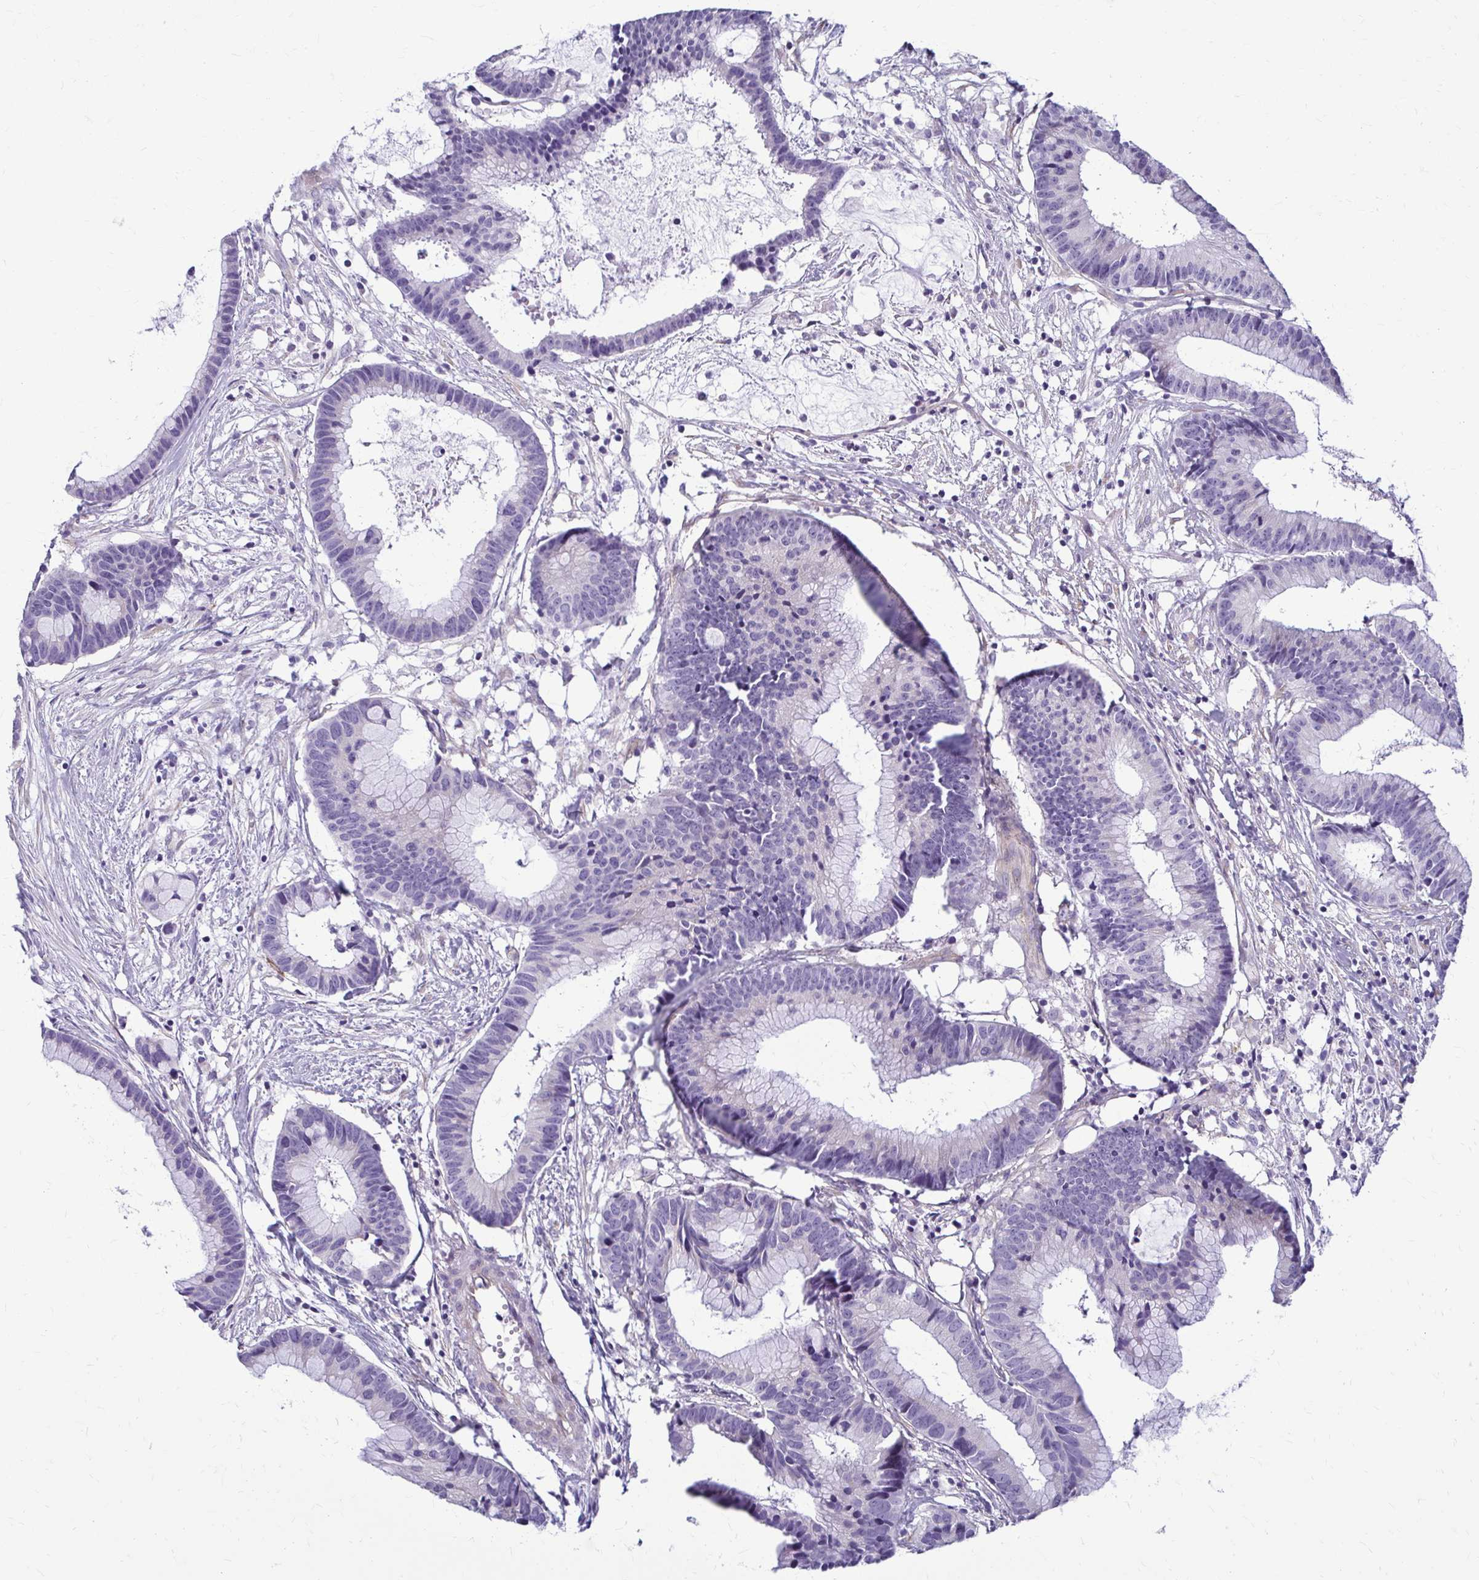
{"staining": {"intensity": "negative", "quantity": "none", "location": "none"}, "tissue": "colorectal cancer", "cell_type": "Tumor cells", "image_type": "cancer", "snomed": [{"axis": "morphology", "description": "Adenocarcinoma, NOS"}, {"axis": "topography", "description": "Colon"}], "caption": "Immunohistochemistry (IHC) histopathology image of human colorectal adenocarcinoma stained for a protein (brown), which displays no staining in tumor cells.", "gene": "DEPP1", "patient": {"sex": "female", "age": 78}}